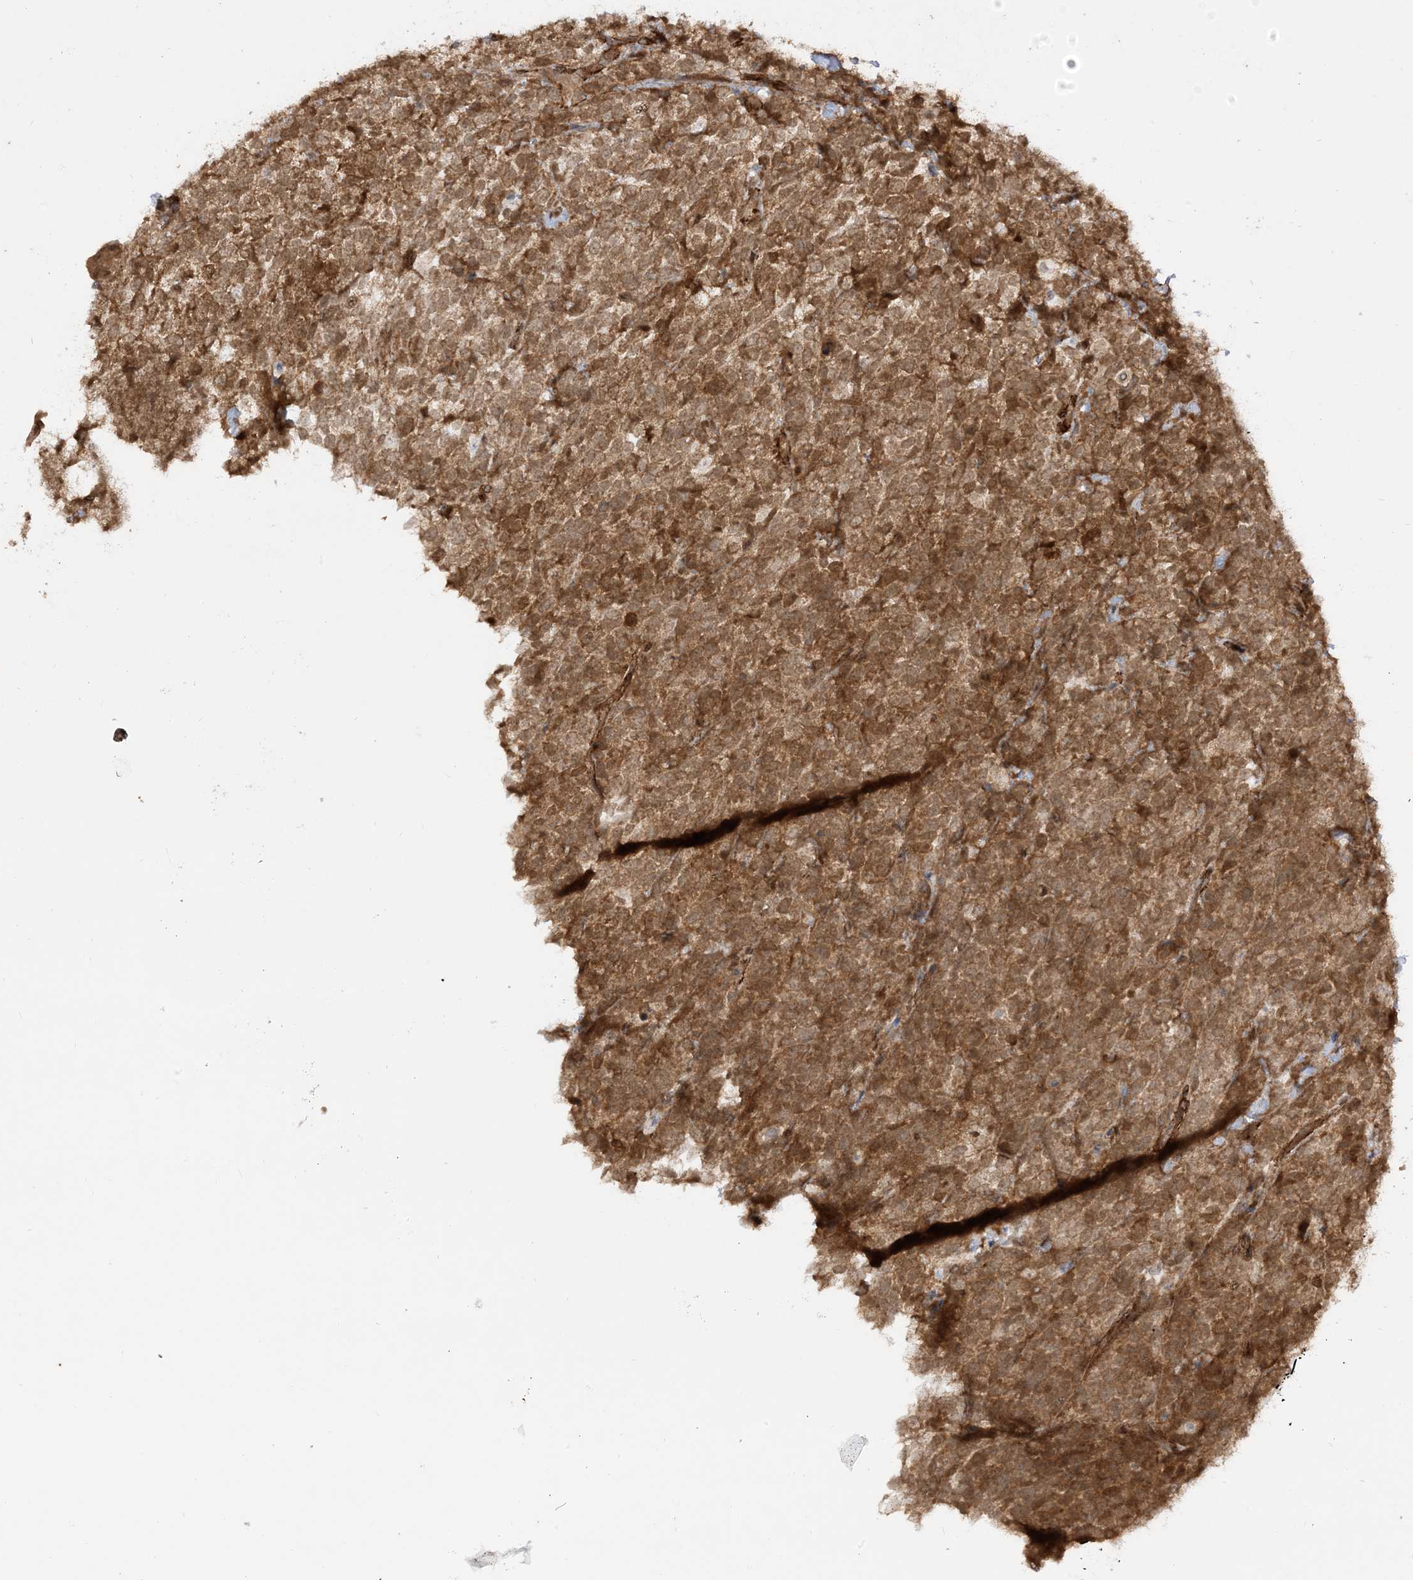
{"staining": {"intensity": "moderate", "quantity": ">75%", "location": "cytoplasmic/membranous"}, "tissue": "urothelial cancer", "cell_type": "Tumor cells", "image_type": "cancer", "snomed": [{"axis": "morphology", "description": "Urothelial carcinoma, High grade"}, {"axis": "topography", "description": "Urinary bladder"}], "caption": "High-power microscopy captured an immunohistochemistry micrograph of urothelial cancer, revealing moderate cytoplasmic/membranous staining in approximately >75% of tumor cells. (DAB = brown stain, brightfield microscopy at high magnification).", "gene": "TBCC", "patient": {"sex": "female", "age": 80}}